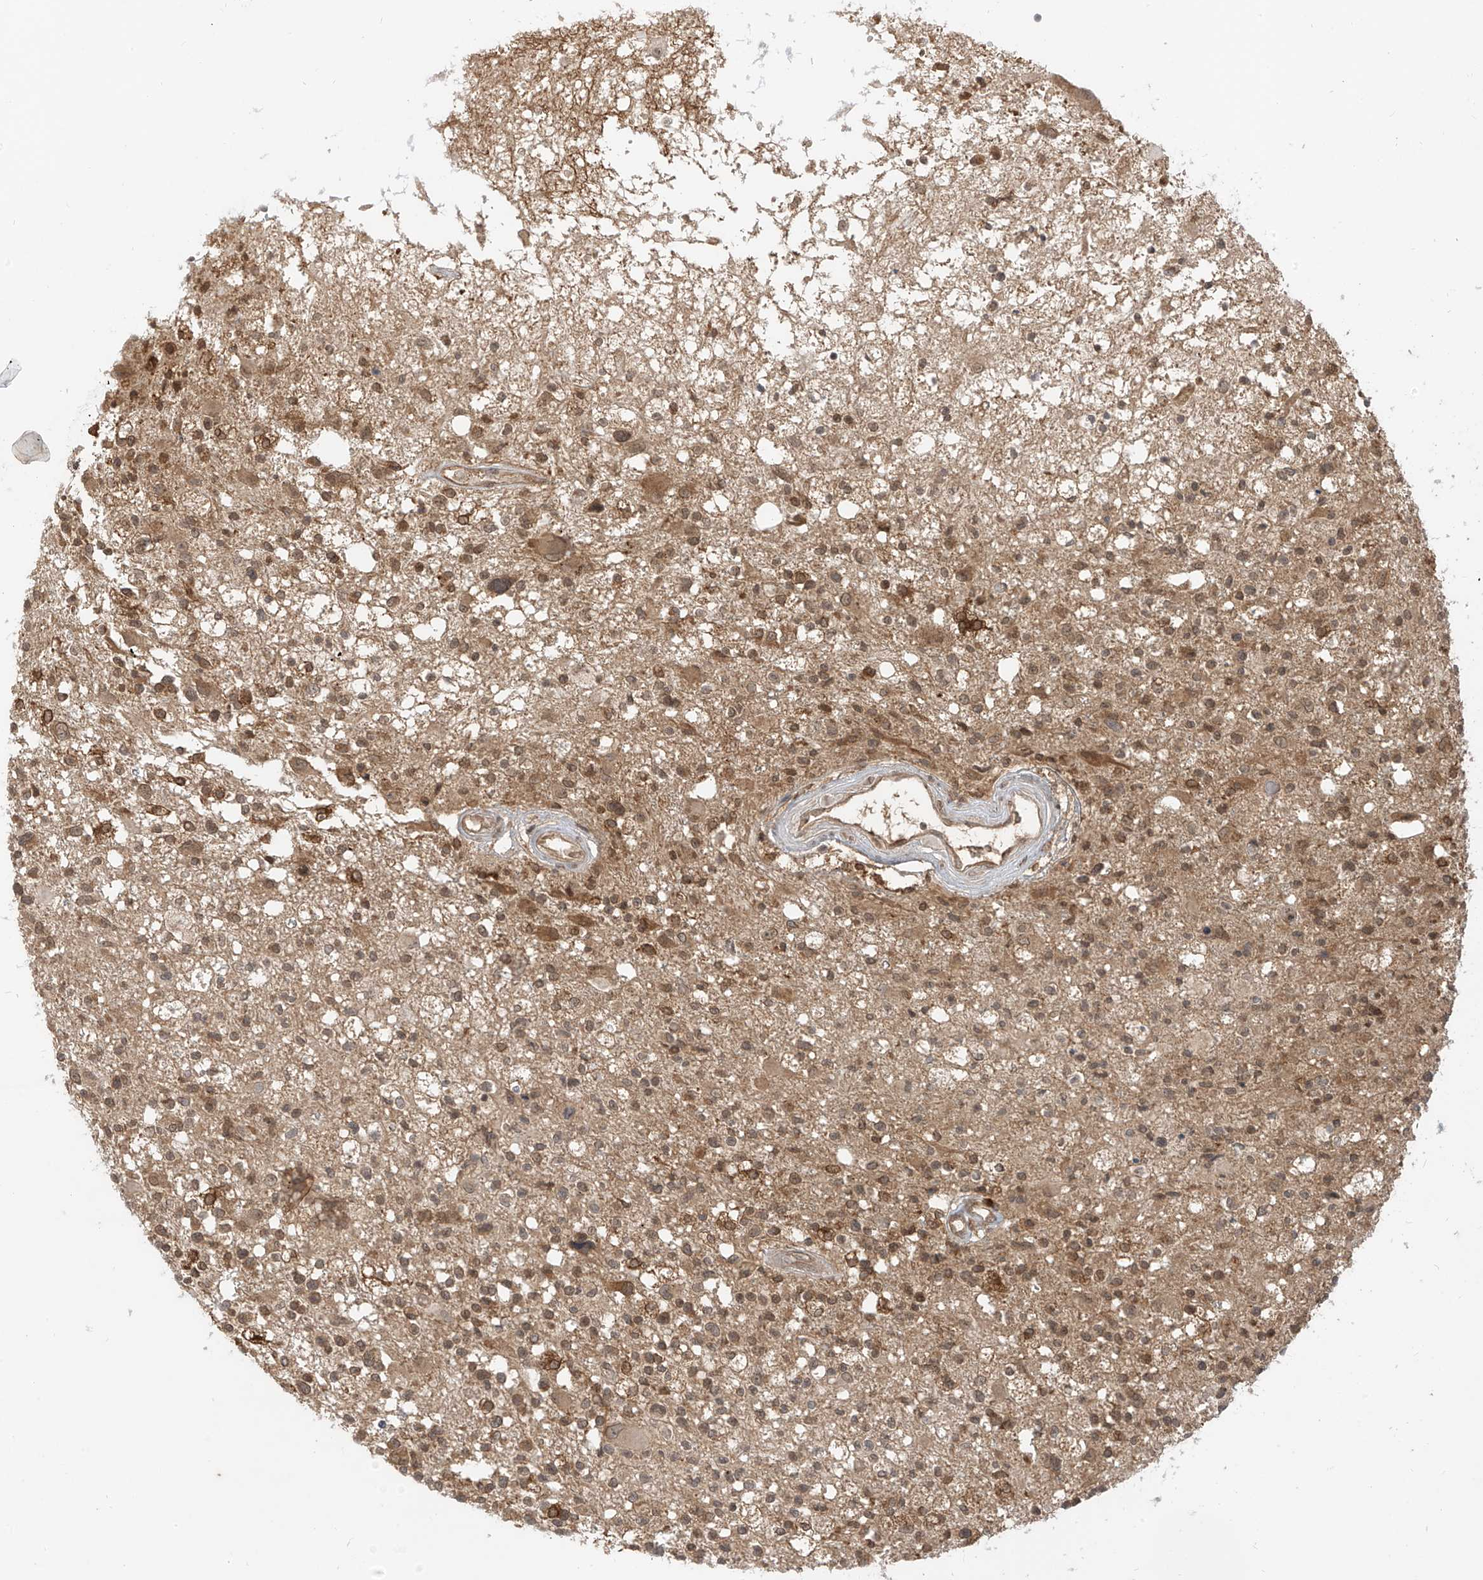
{"staining": {"intensity": "weak", "quantity": ">75%", "location": "cytoplasmic/membranous,nuclear"}, "tissue": "glioma", "cell_type": "Tumor cells", "image_type": "cancer", "snomed": [{"axis": "morphology", "description": "Glioma, malignant, High grade"}, {"axis": "morphology", "description": "Glioblastoma, NOS"}, {"axis": "topography", "description": "Brain"}], "caption": "IHC staining of malignant glioma (high-grade), which shows low levels of weak cytoplasmic/membranous and nuclear staining in about >75% of tumor cells indicating weak cytoplasmic/membranous and nuclear protein expression. The staining was performed using DAB (brown) for protein detection and nuclei were counterstained in hematoxylin (blue).", "gene": "LCOR", "patient": {"sex": "male", "age": 60}}